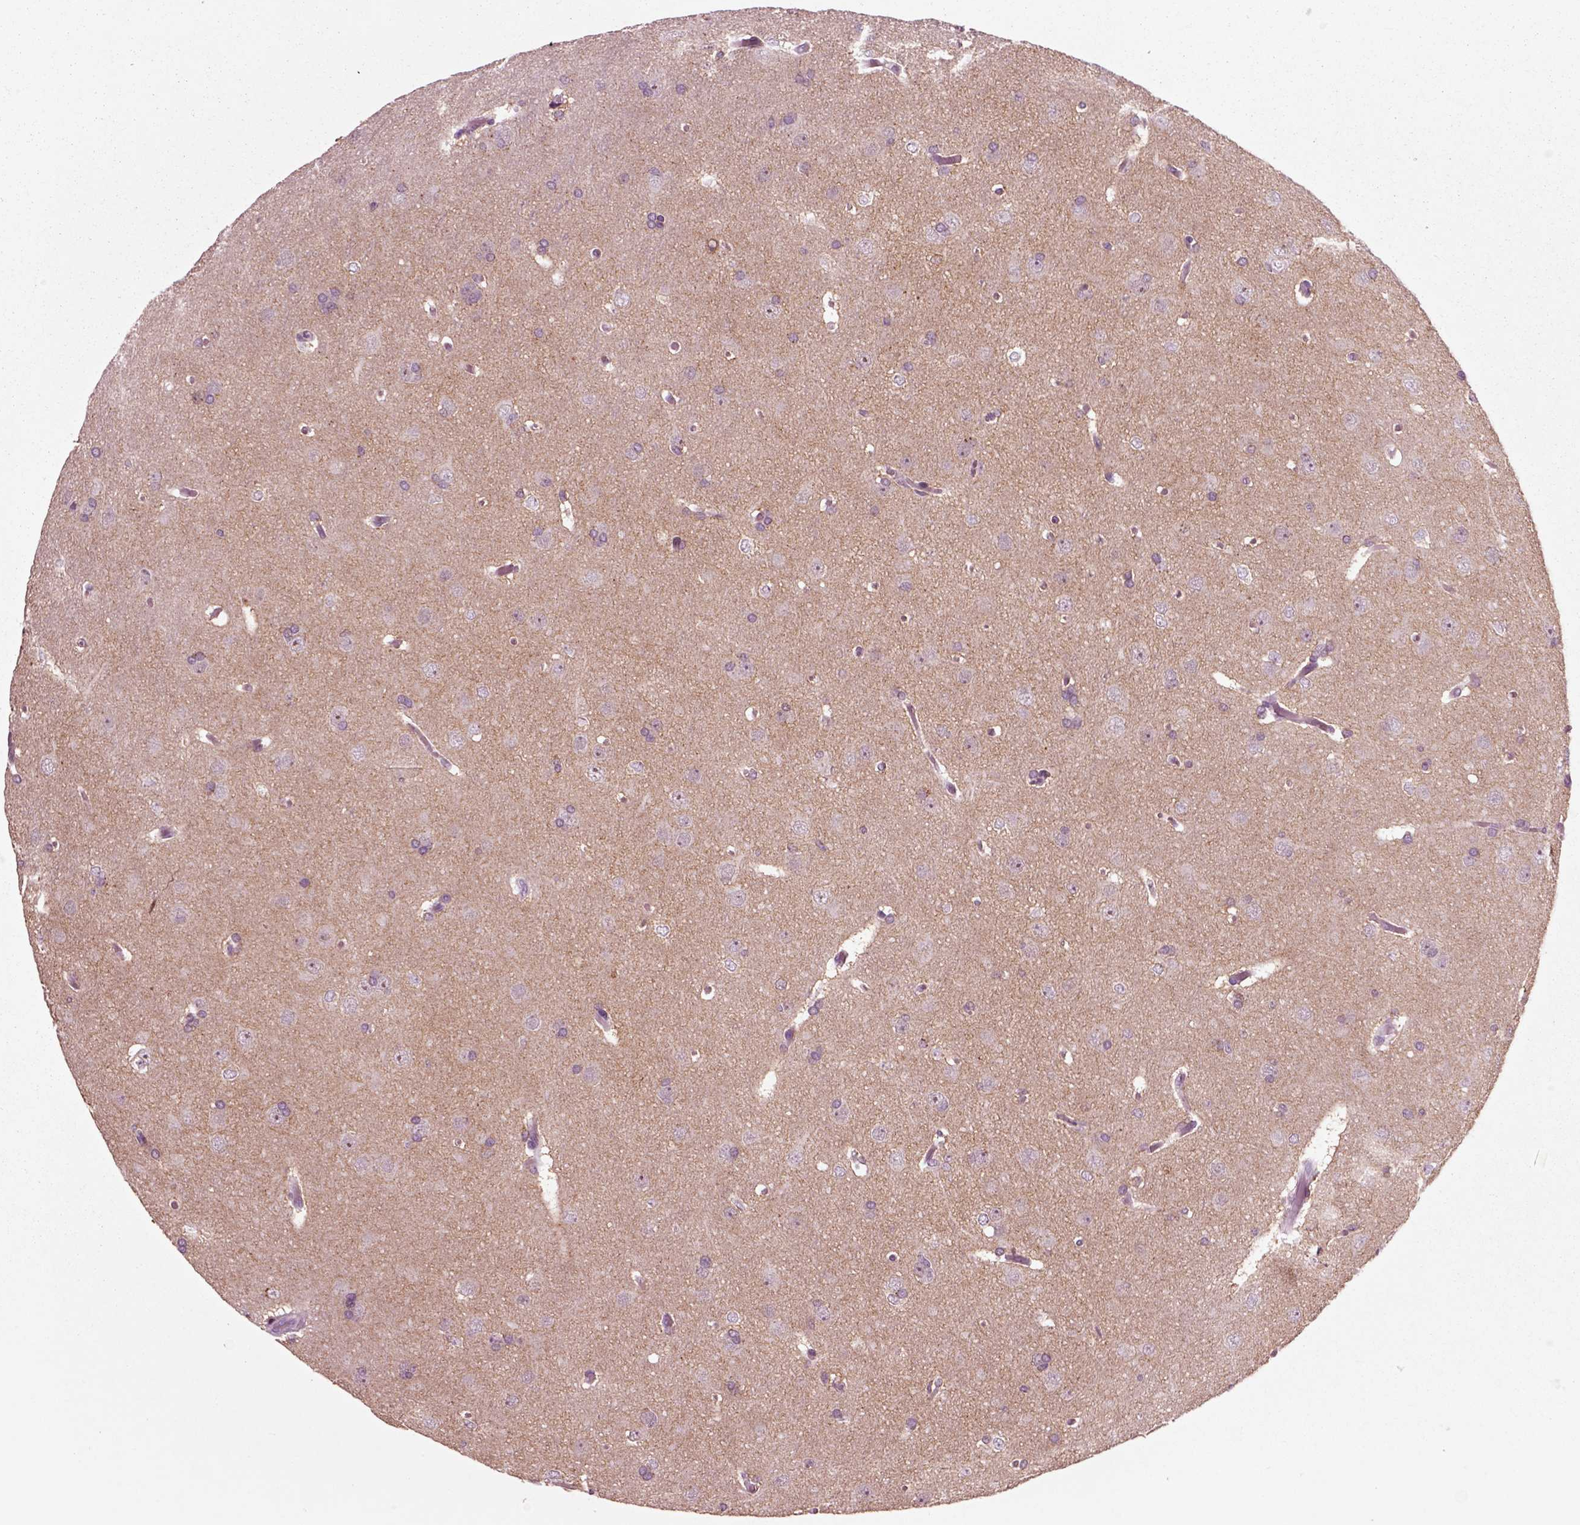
{"staining": {"intensity": "negative", "quantity": "none", "location": "none"}, "tissue": "glioma", "cell_type": "Tumor cells", "image_type": "cancer", "snomed": [{"axis": "morphology", "description": "Glioma, malignant, Low grade"}, {"axis": "topography", "description": "Brain"}], "caption": "Immunohistochemistry (IHC) photomicrograph of neoplastic tissue: human glioma stained with DAB displays no significant protein staining in tumor cells.", "gene": "CHGB", "patient": {"sex": "female", "age": 32}}